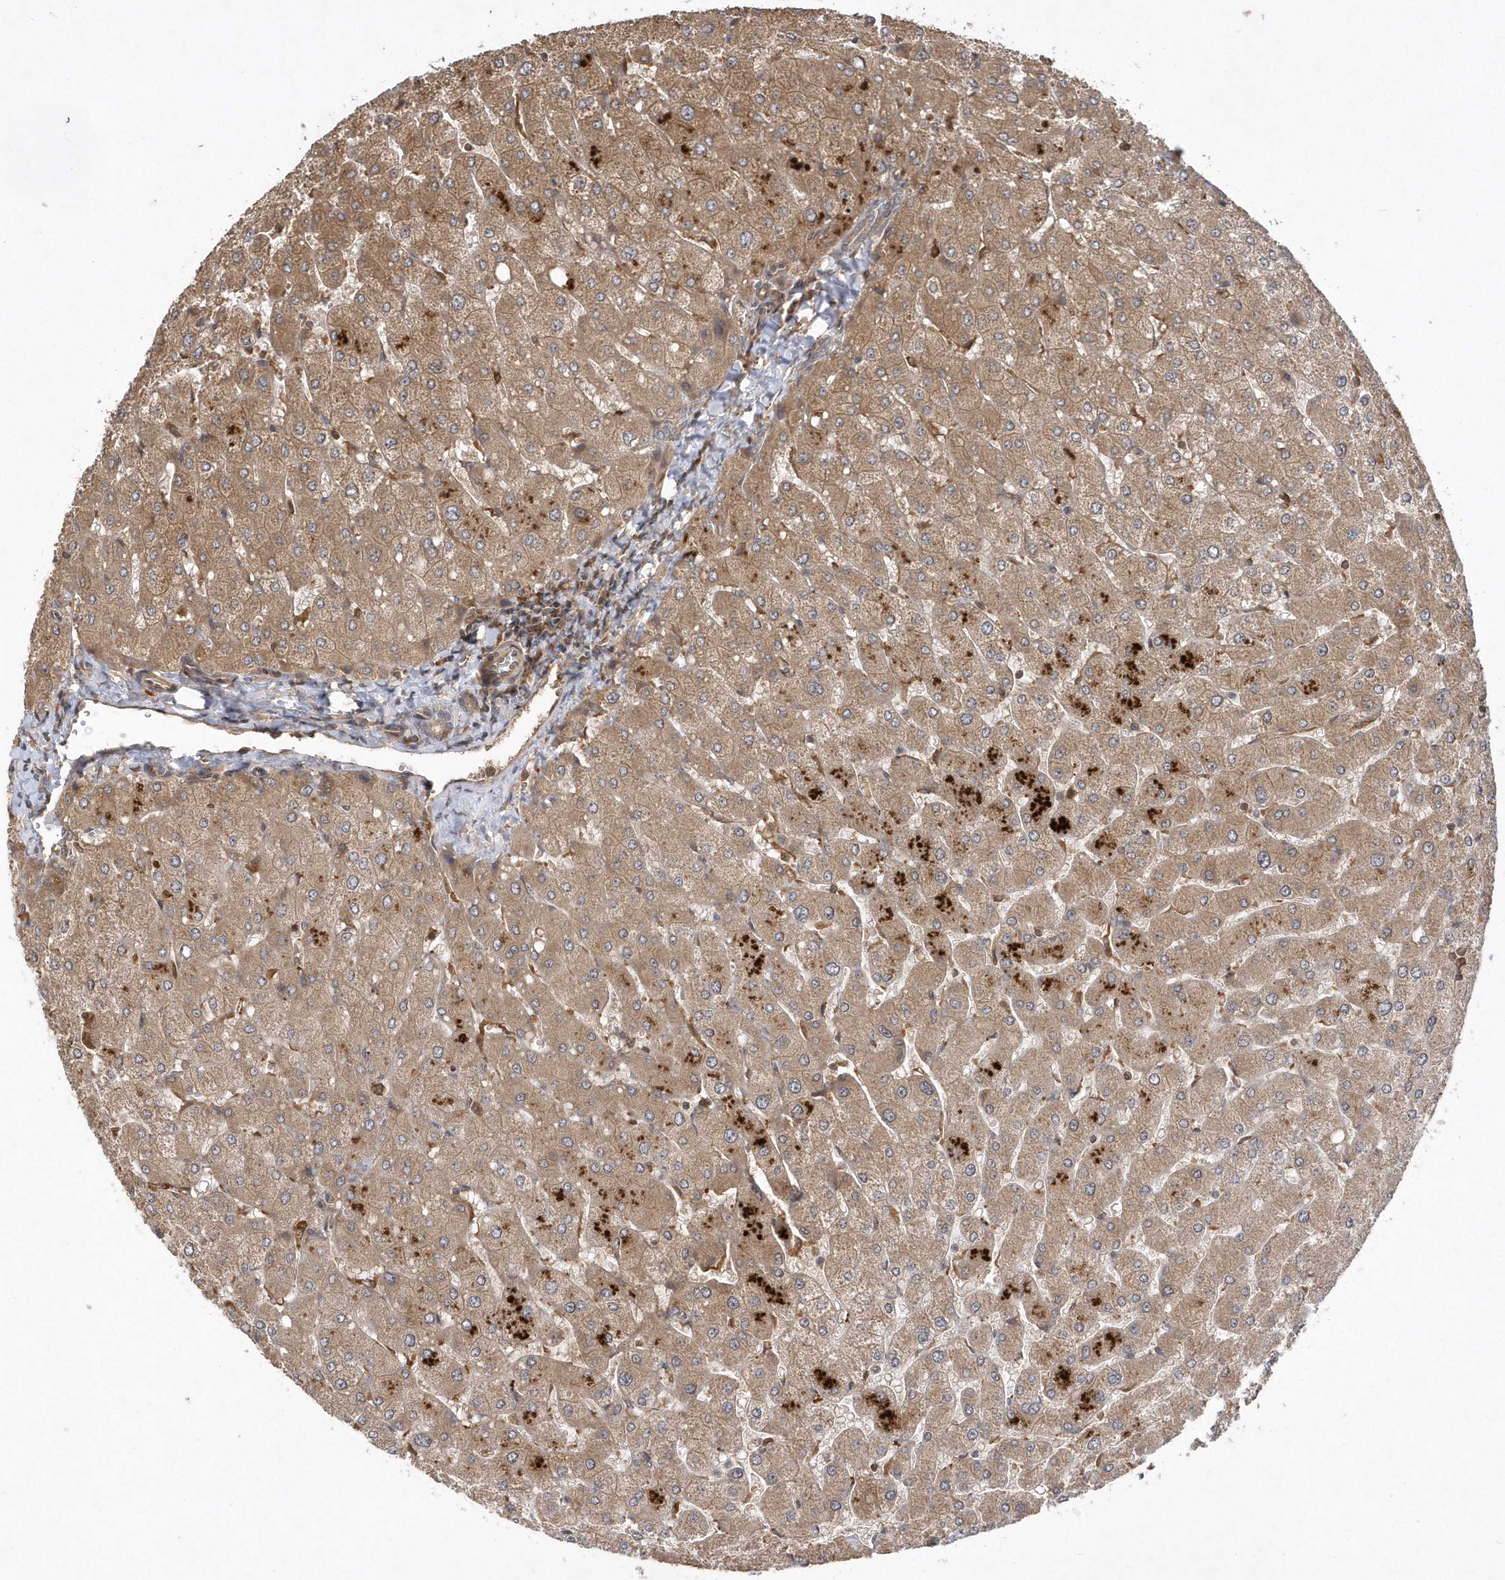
{"staining": {"intensity": "weak", "quantity": ">75%", "location": "cytoplasmic/membranous"}, "tissue": "liver", "cell_type": "Cholangiocytes", "image_type": "normal", "snomed": [{"axis": "morphology", "description": "Normal tissue, NOS"}, {"axis": "topography", "description": "Liver"}], "caption": "Brown immunohistochemical staining in normal human liver displays weak cytoplasmic/membranous expression in about >75% of cholangiocytes. (DAB (3,3'-diaminobenzidine) = brown stain, brightfield microscopy at high magnification).", "gene": "GFM2", "patient": {"sex": "male", "age": 55}}